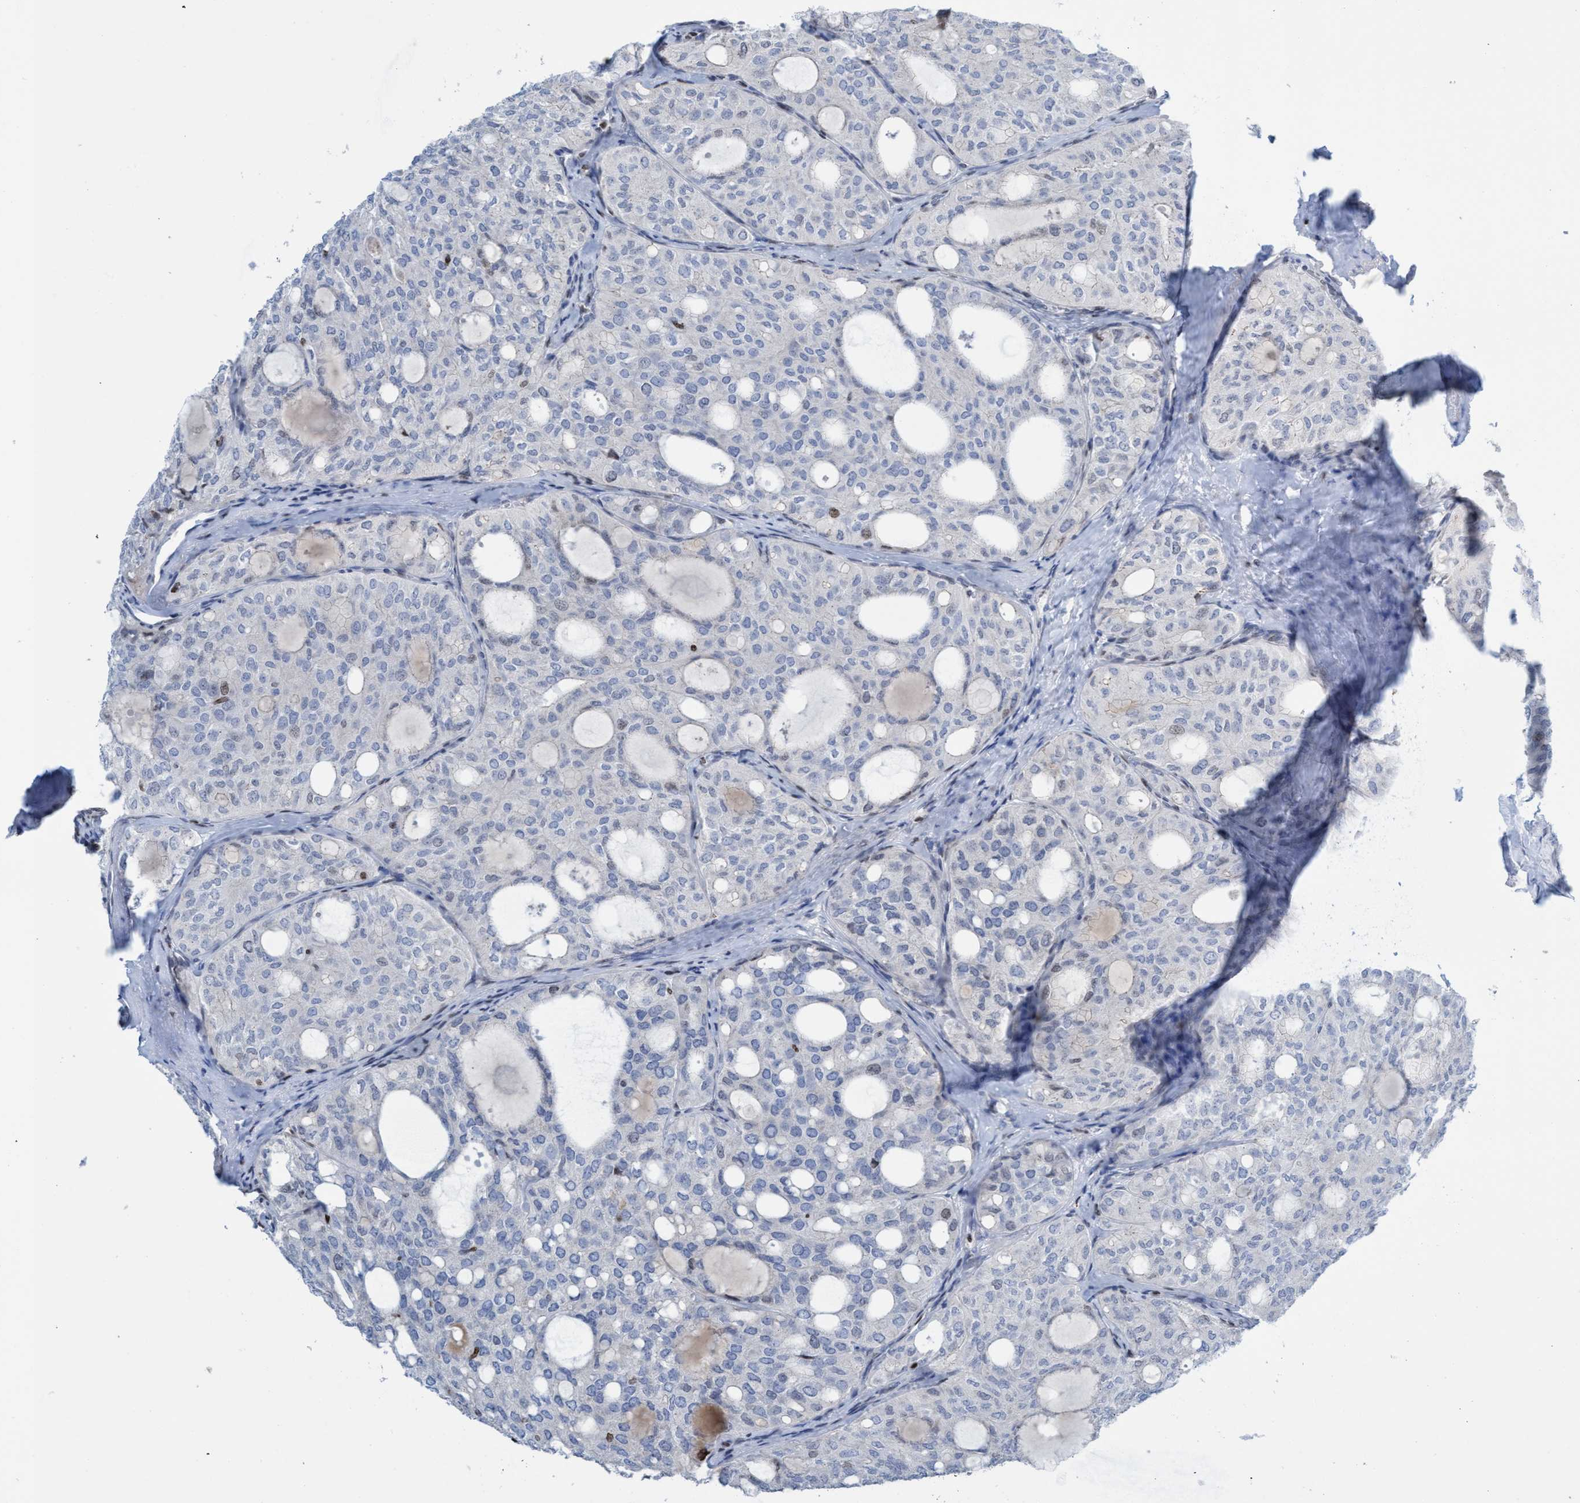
{"staining": {"intensity": "negative", "quantity": "none", "location": "none"}, "tissue": "thyroid cancer", "cell_type": "Tumor cells", "image_type": "cancer", "snomed": [{"axis": "morphology", "description": "Follicular adenoma carcinoma, NOS"}, {"axis": "topography", "description": "Thyroid gland"}], "caption": "Tumor cells are negative for protein expression in human thyroid follicular adenoma carcinoma.", "gene": "CBX2", "patient": {"sex": "male", "age": 75}}